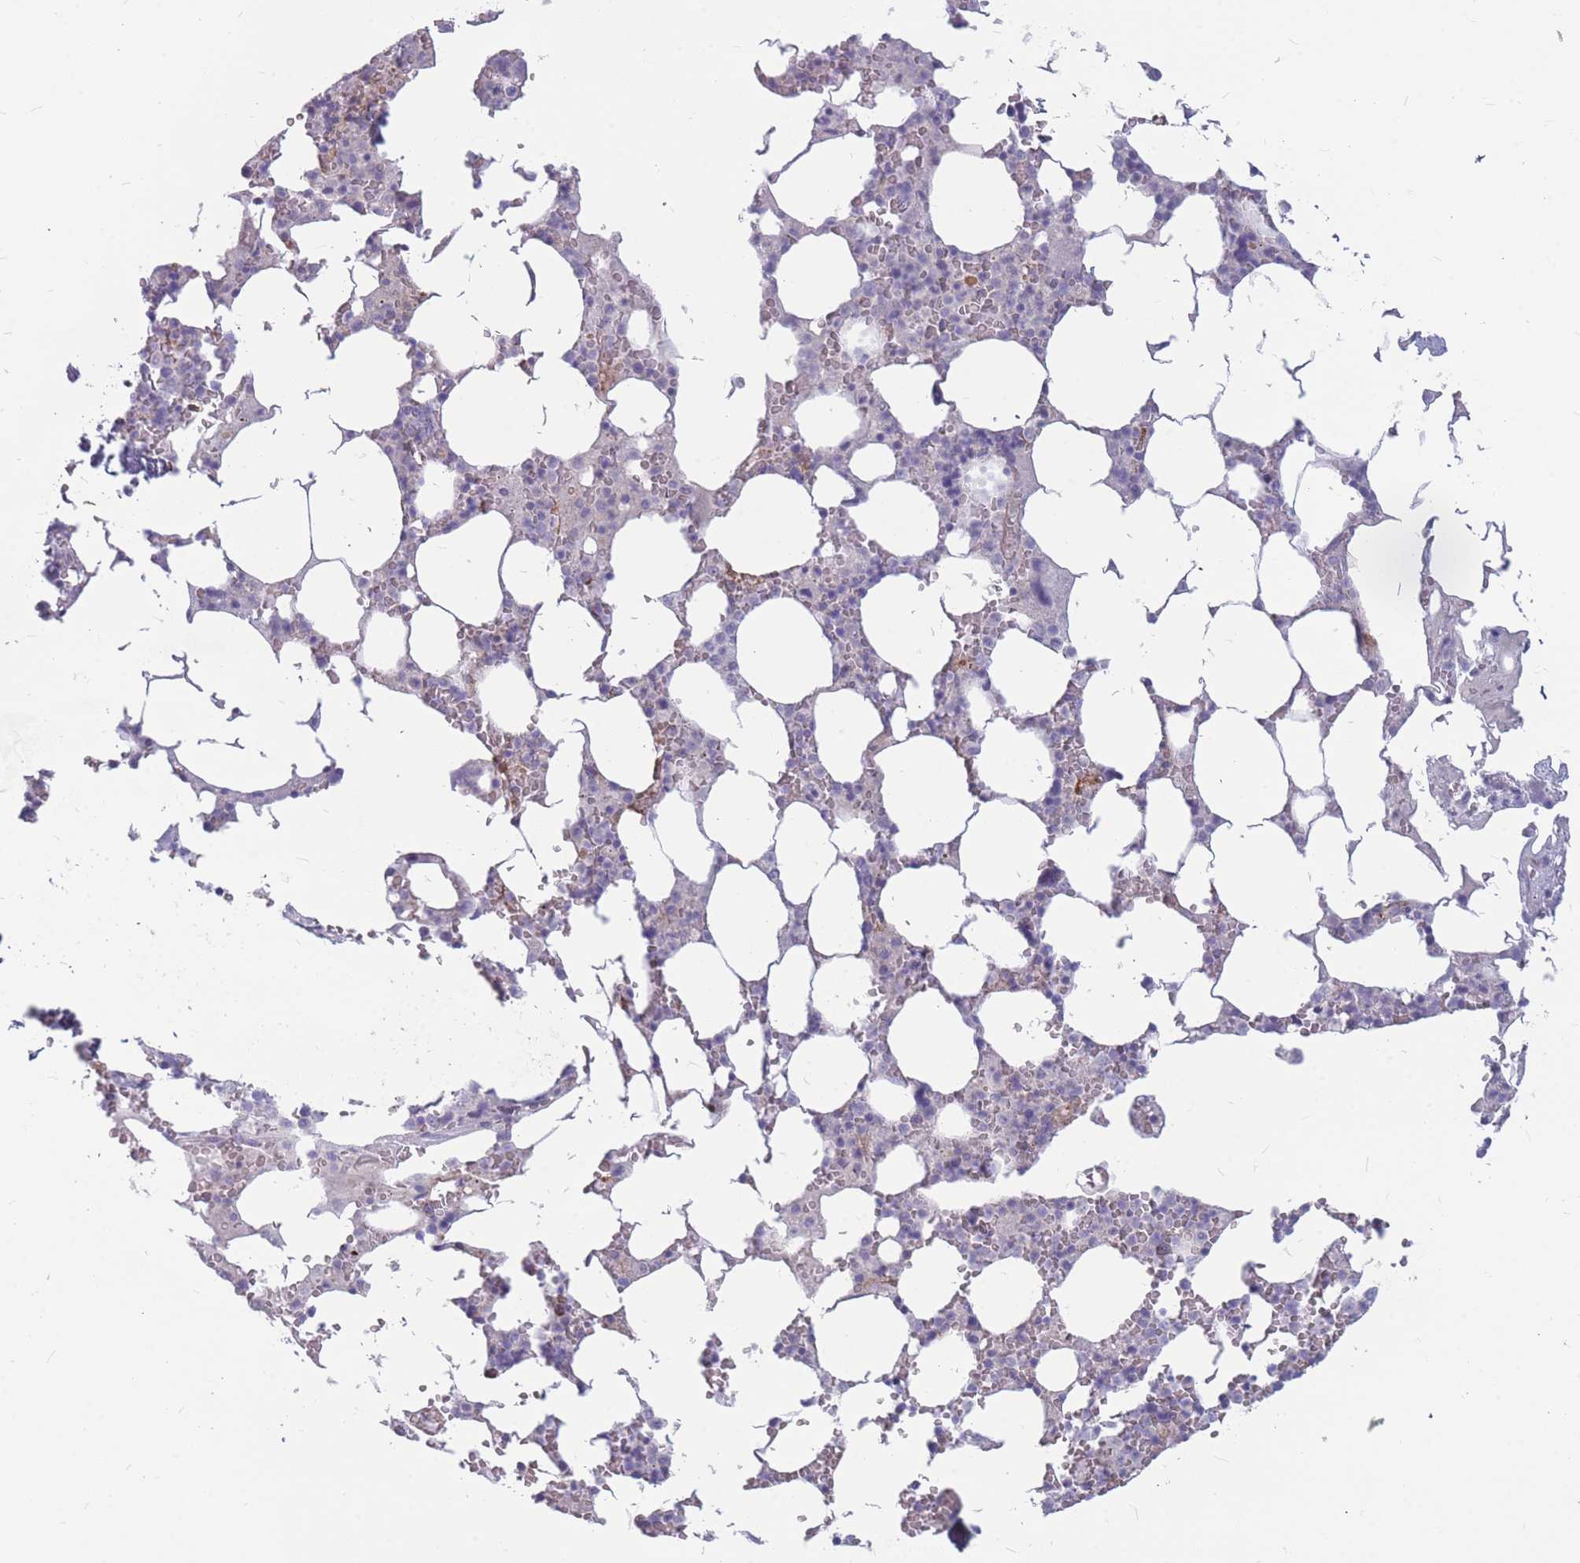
{"staining": {"intensity": "negative", "quantity": "none", "location": "none"}, "tissue": "bone marrow", "cell_type": "Hematopoietic cells", "image_type": "normal", "snomed": [{"axis": "morphology", "description": "Normal tissue, NOS"}, {"axis": "topography", "description": "Bone marrow"}], "caption": "Immunohistochemistry (IHC) image of normal human bone marrow stained for a protein (brown), which exhibits no staining in hematopoietic cells.", "gene": "GNA11", "patient": {"sex": "male", "age": 64}}